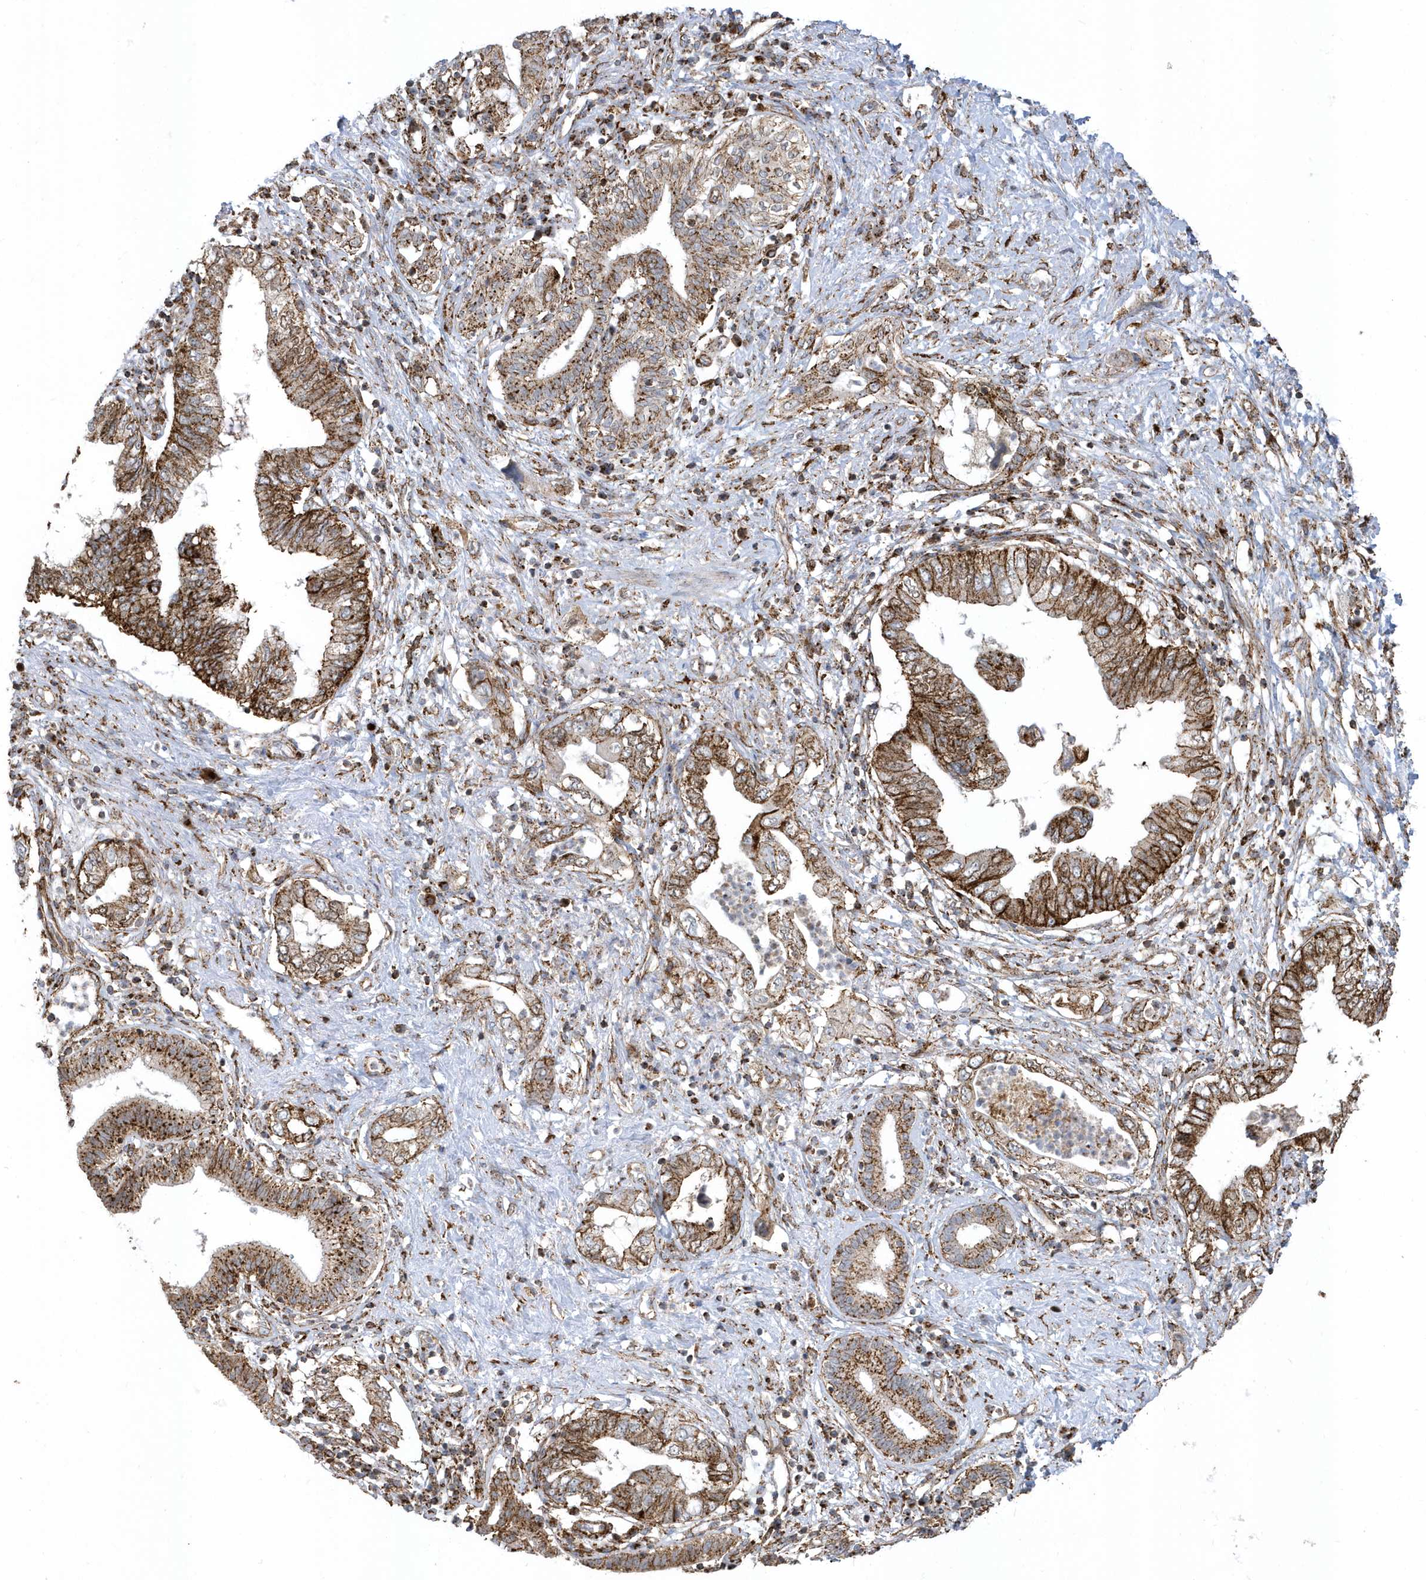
{"staining": {"intensity": "strong", "quantity": ">75%", "location": "cytoplasmic/membranous"}, "tissue": "pancreatic cancer", "cell_type": "Tumor cells", "image_type": "cancer", "snomed": [{"axis": "morphology", "description": "Adenocarcinoma, NOS"}, {"axis": "topography", "description": "Pancreas"}], "caption": "Immunohistochemical staining of pancreatic cancer (adenocarcinoma) shows high levels of strong cytoplasmic/membranous protein positivity in approximately >75% of tumor cells.", "gene": "HRH4", "patient": {"sex": "female", "age": 73}}